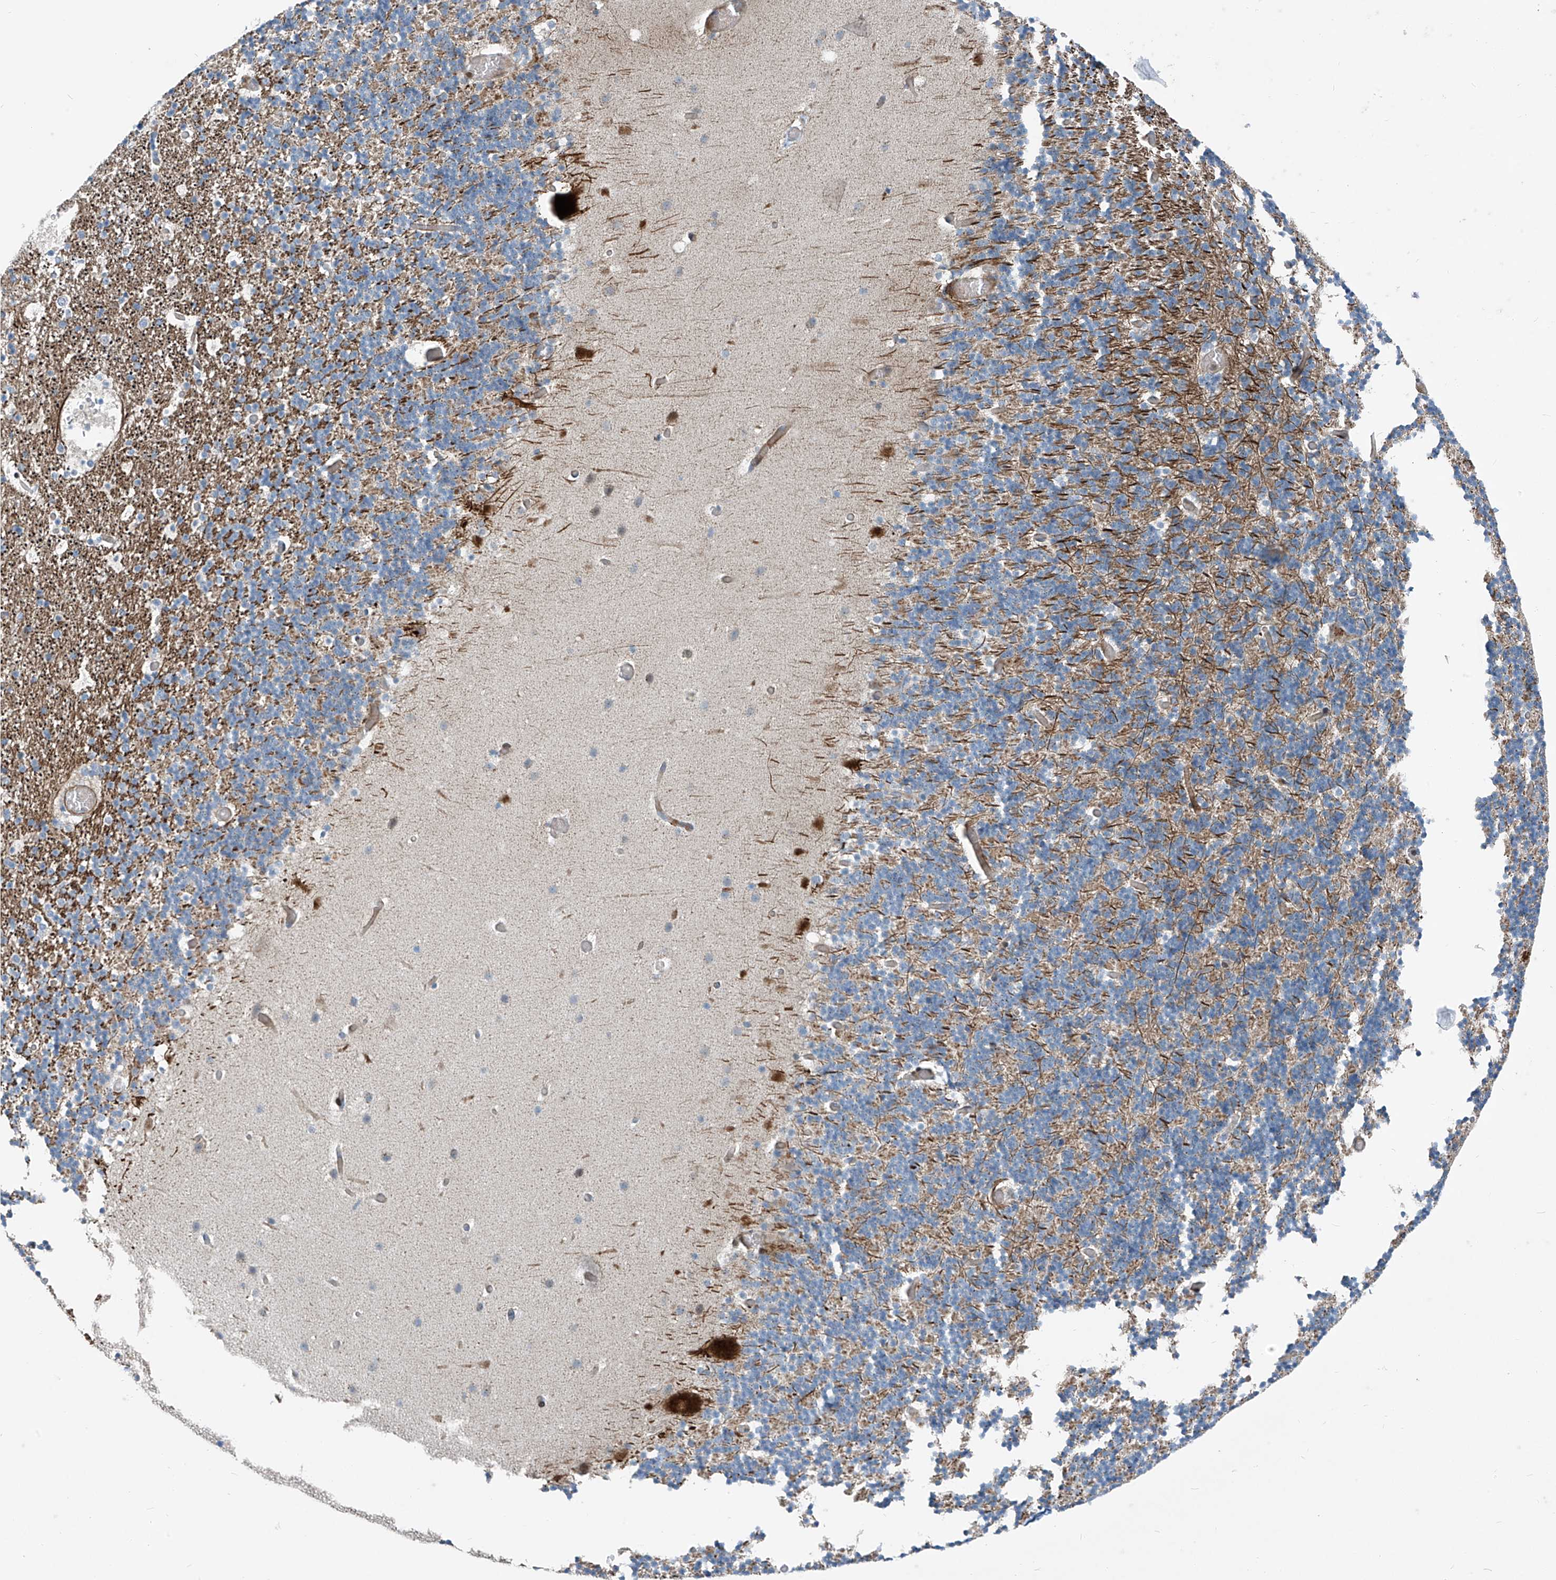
{"staining": {"intensity": "moderate", "quantity": "<25%", "location": "cytoplasmic/membranous"}, "tissue": "cerebellum", "cell_type": "Cells in granular layer", "image_type": "normal", "snomed": [{"axis": "morphology", "description": "Normal tissue, NOS"}, {"axis": "topography", "description": "Cerebellum"}], "caption": "Human cerebellum stained with a brown dye displays moderate cytoplasmic/membranous positive positivity in approximately <25% of cells in granular layer.", "gene": "PPCS", "patient": {"sex": "male", "age": 57}}